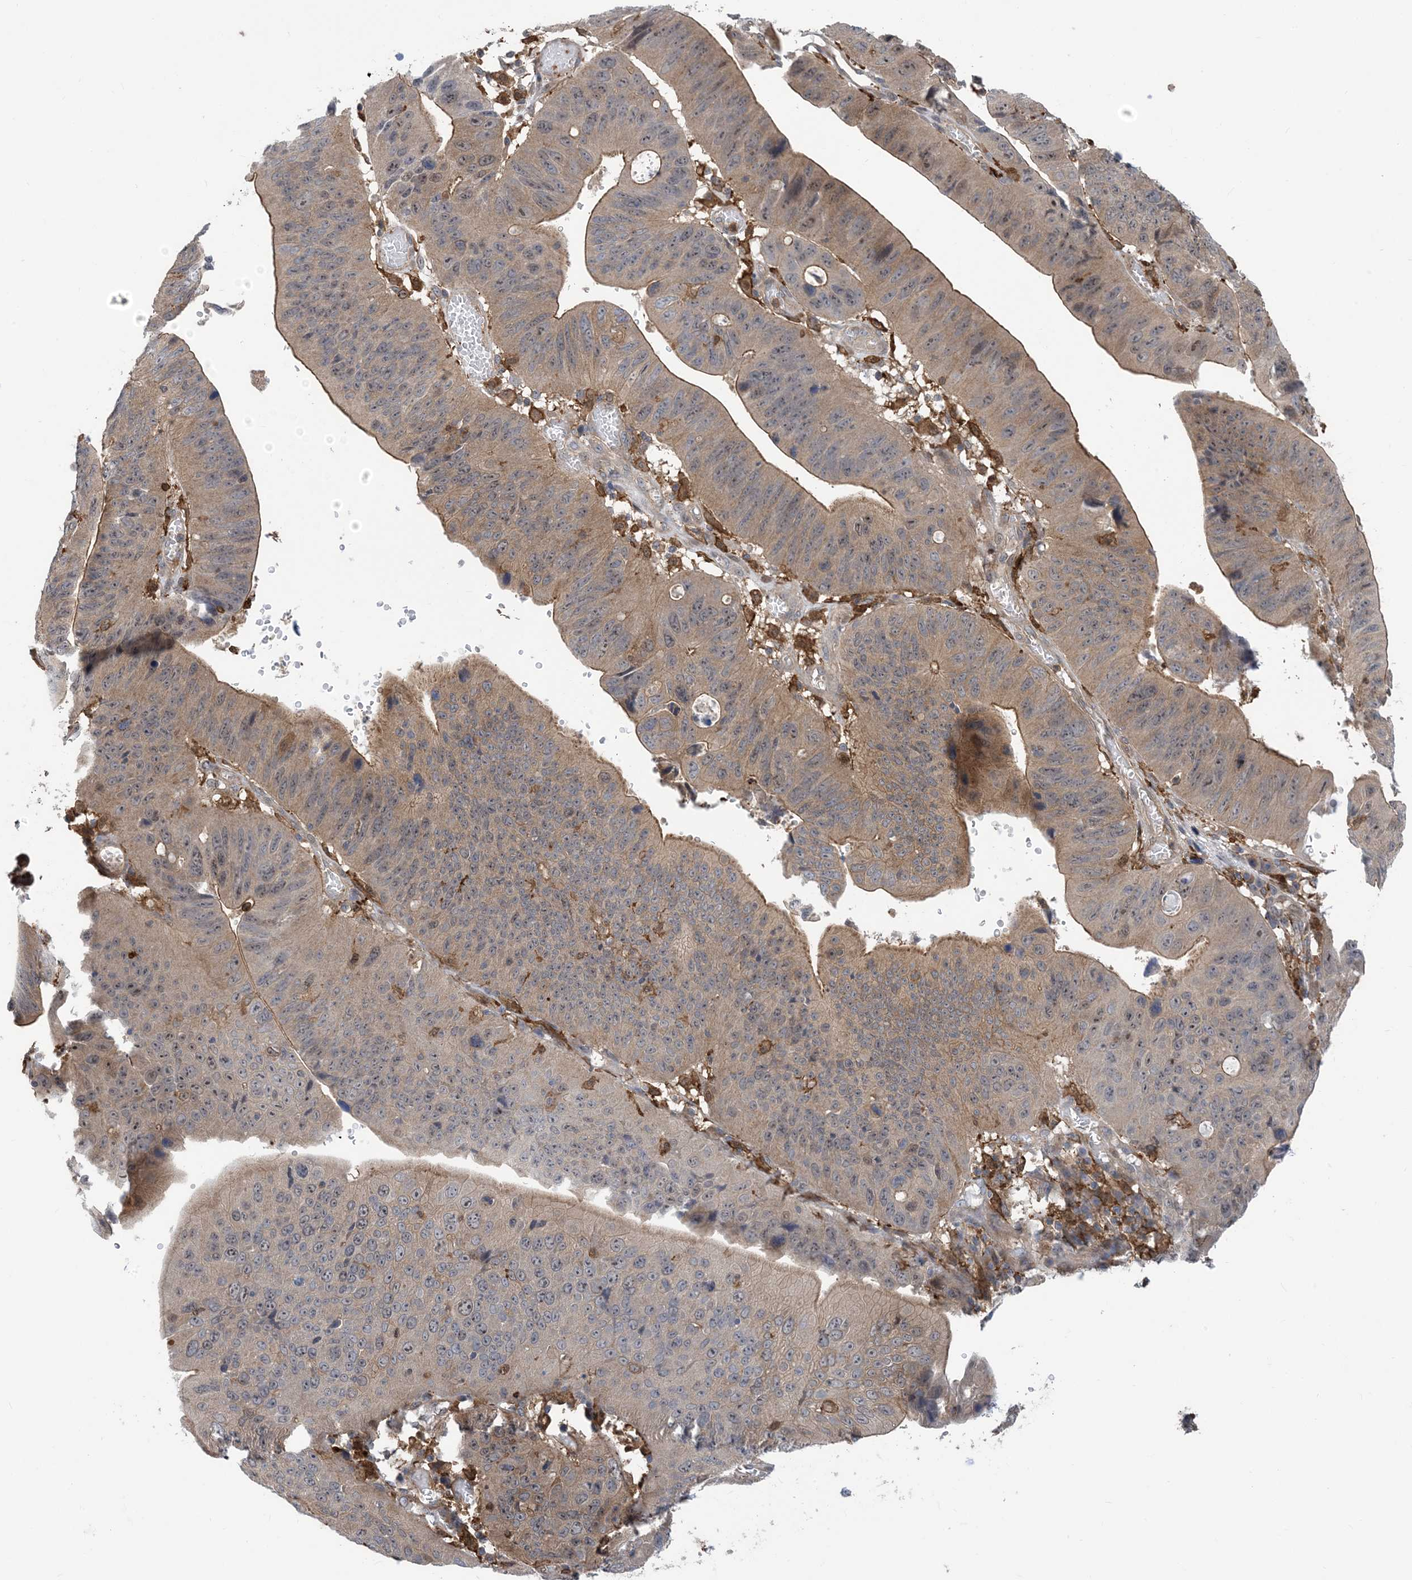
{"staining": {"intensity": "moderate", "quantity": "25%-75%", "location": "cytoplasmic/membranous"}, "tissue": "stomach cancer", "cell_type": "Tumor cells", "image_type": "cancer", "snomed": [{"axis": "morphology", "description": "Adenocarcinoma, NOS"}, {"axis": "topography", "description": "Stomach"}], "caption": "Immunohistochemical staining of human stomach adenocarcinoma shows moderate cytoplasmic/membranous protein staining in approximately 25%-75% of tumor cells.", "gene": "HS1BP3", "patient": {"sex": "male", "age": 59}}